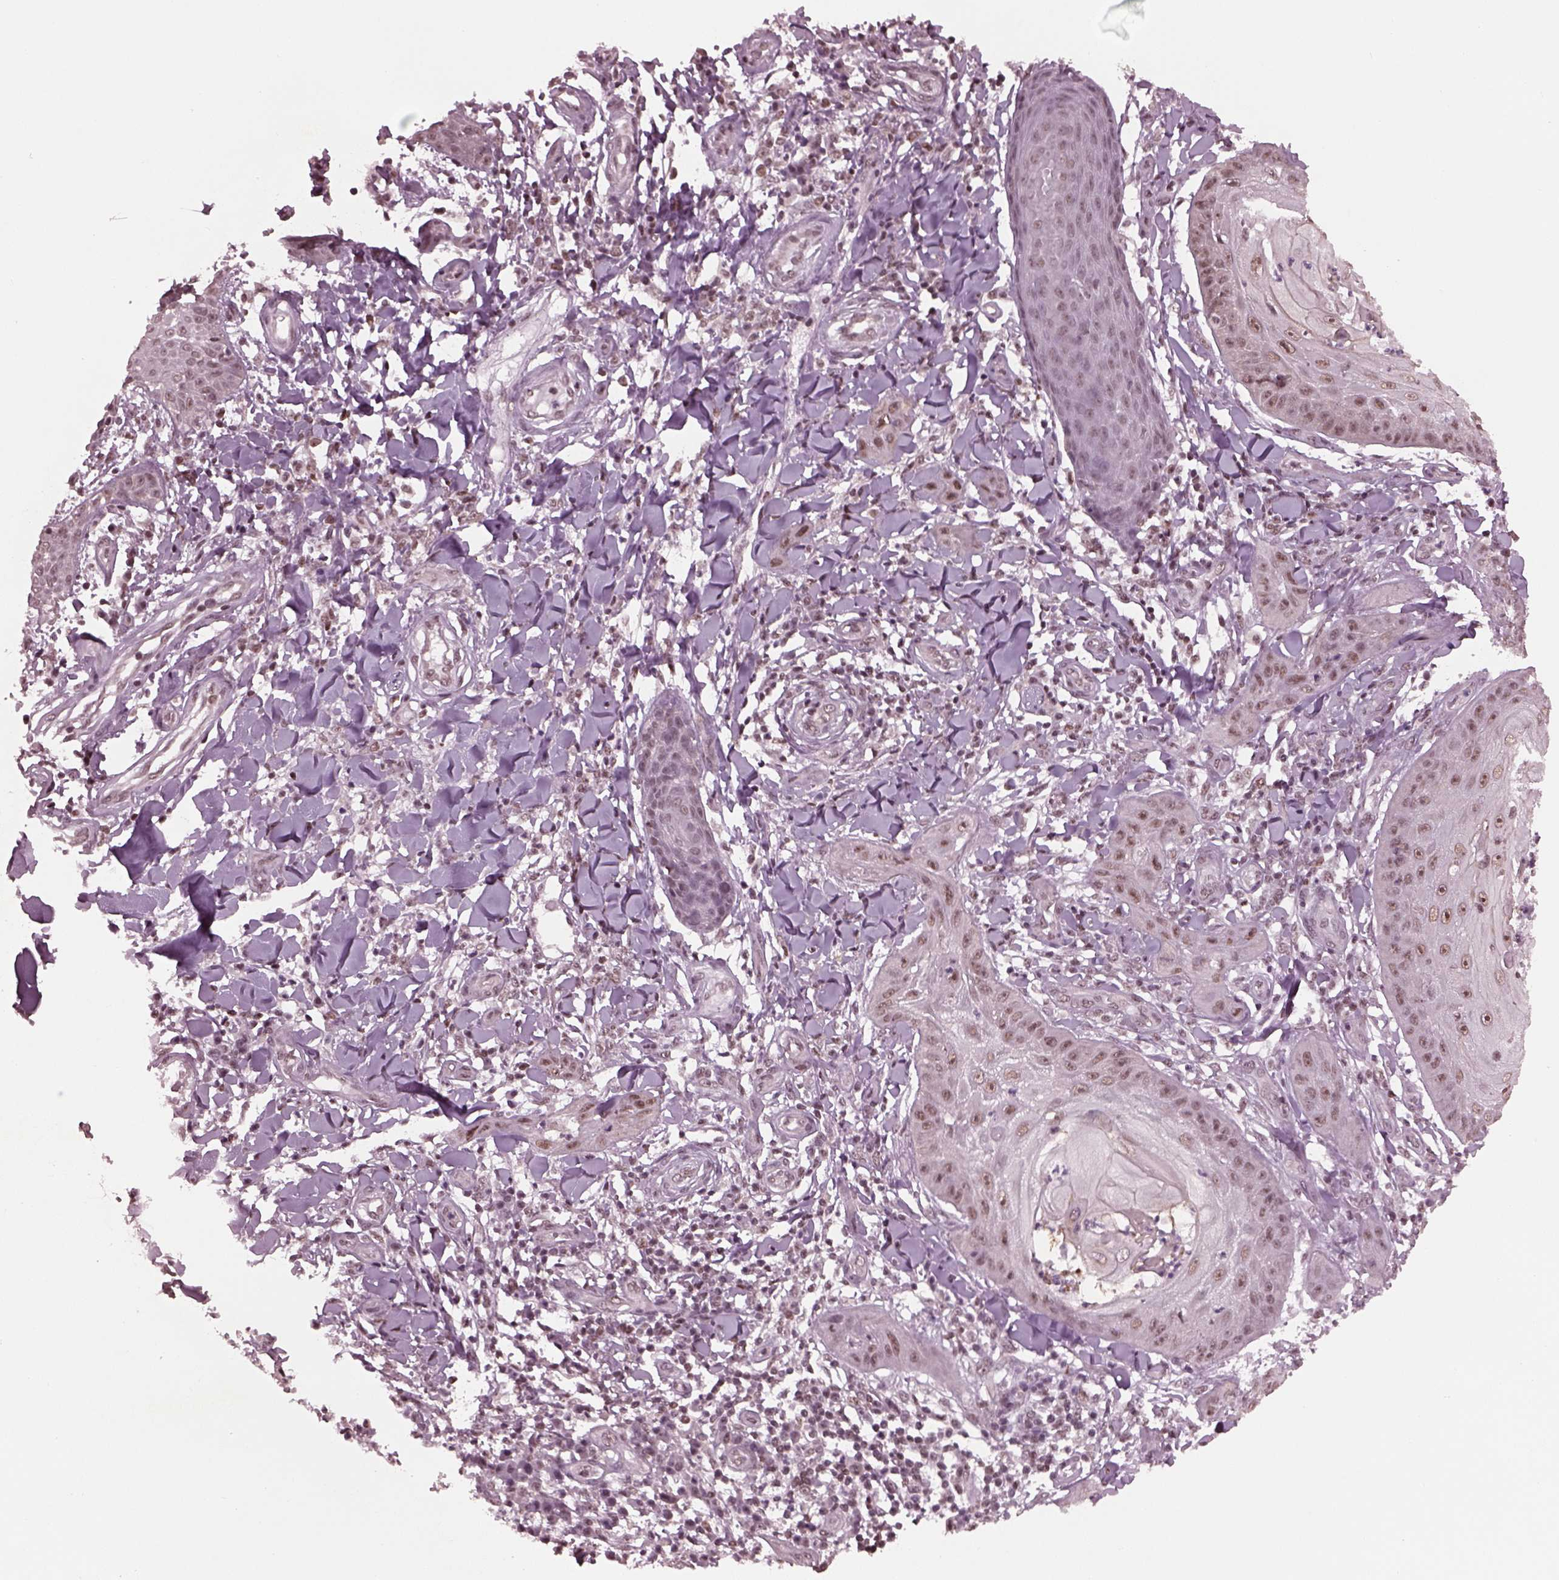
{"staining": {"intensity": "moderate", "quantity": ">75%", "location": "nuclear"}, "tissue": "skin cancer", "cell_type": "Tumor cells", "image_type": "cancer", "snomed": [{"axis": "morphology", "description": "Squamous cell carcinoma, NOS"}, {"axis": "topography", "description": "Skin"}], "caption": "Protein positivity by IHC reveals moderate nuclear staining in about >75% of tumor cells in skin squamous cell carcinoma.", "gene": "RUVBL2", "patient": {"sex": "male", "age": 70}}